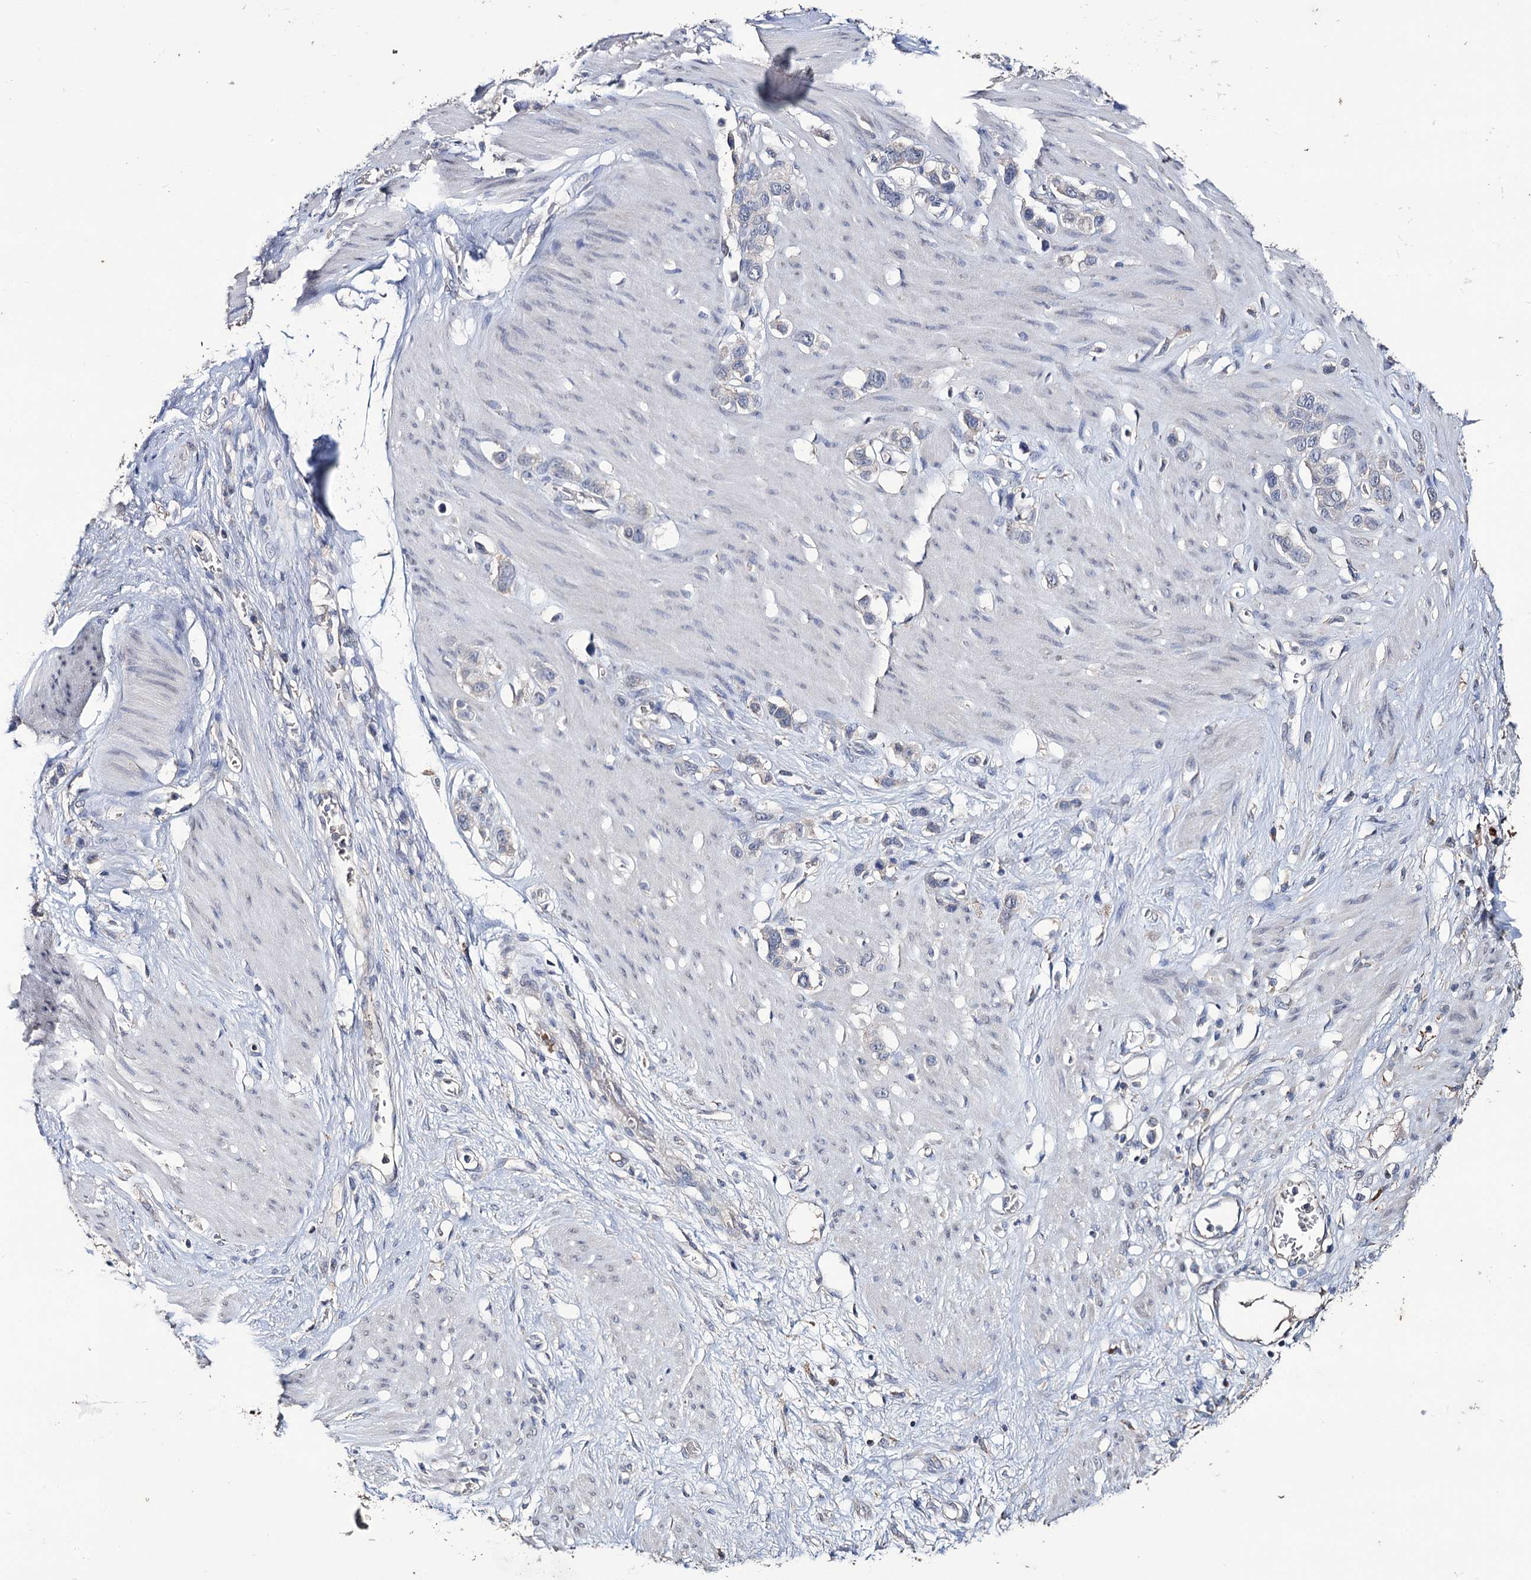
{"staining": {"intensity": "negative", "quantity": "none", "location": "none"}, "tissue": "stomach cancer", "cell_type": "Tumor cells", "image_type": "cancer", "snomed": [{"axis": "morphology", "description": "Adenocarcinoma, NOS"}, {"axis": "morphology", "description": "Adenocarcinoma, High grade"}, {"axis": "topography", "description": "Stomach, upper"}, {"axis": "topography", "description": "Stomach, lower"}], "caption": "This is an immunohistochemistry micrograph of human adenocarcinoma (stomach). There is no positivity in tumor cells.", "gene": "EPB41L5", "patient": {"sex": "female", "age": 65}}